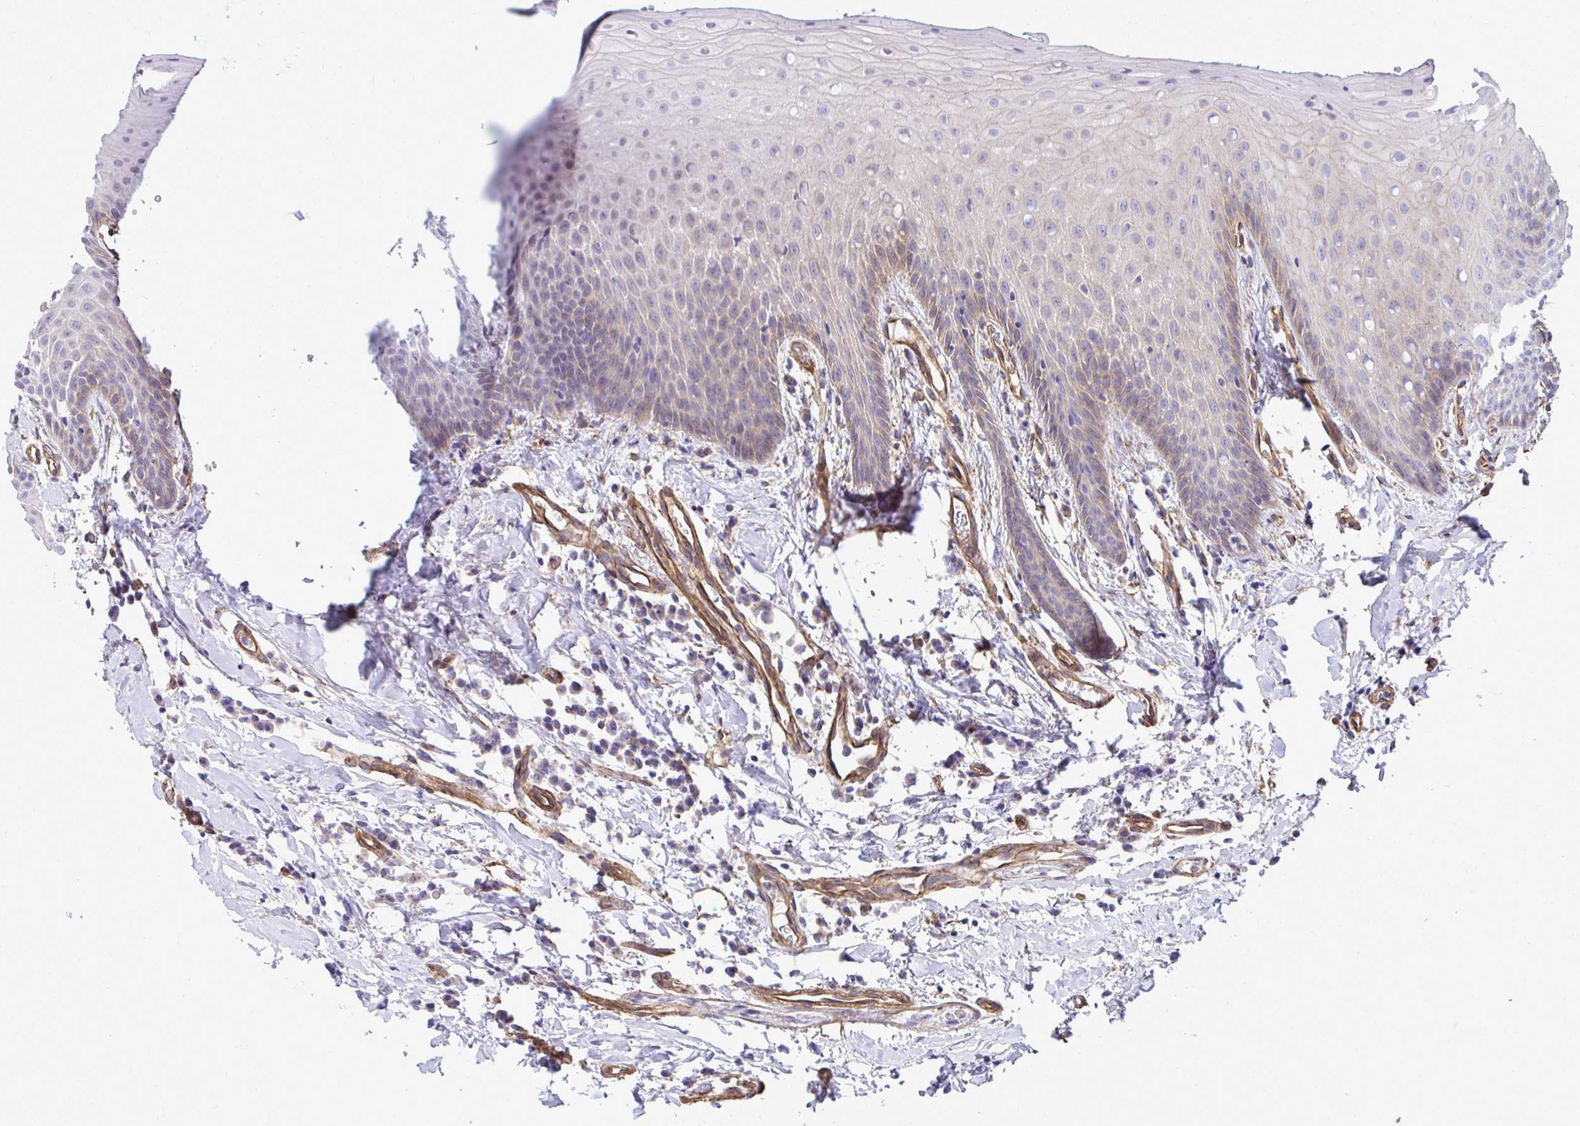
{"staining": {"intensity": "weak", "quantity": "25%-75%", "location": "cytoplasmic/membranous"}, "tissue": "oral mucosa", "cell_type": "Squamous epithelial cells", "image_type": "normal", "snomed": [{"axis": "morphology", "description": "Normal tissue, NOS"}, {"axis": "topography", "description": "Oral tissue"}, {"axis": "topography", "description": "Tounge, NOS"}], "caption": "Squamous epithelial cells show low levels of weak cytoplasmic/membranous positivity in about 25%-75% of cells in normal human oral mucosa. Using DAB (3,3'-diaminobenzidine) (brown) and hematoxylin (blue) stains, captured at high magnification using brightfield microscopy.", "gene": "TRIM52", "patient": {"sex": "female", "age": 62}}